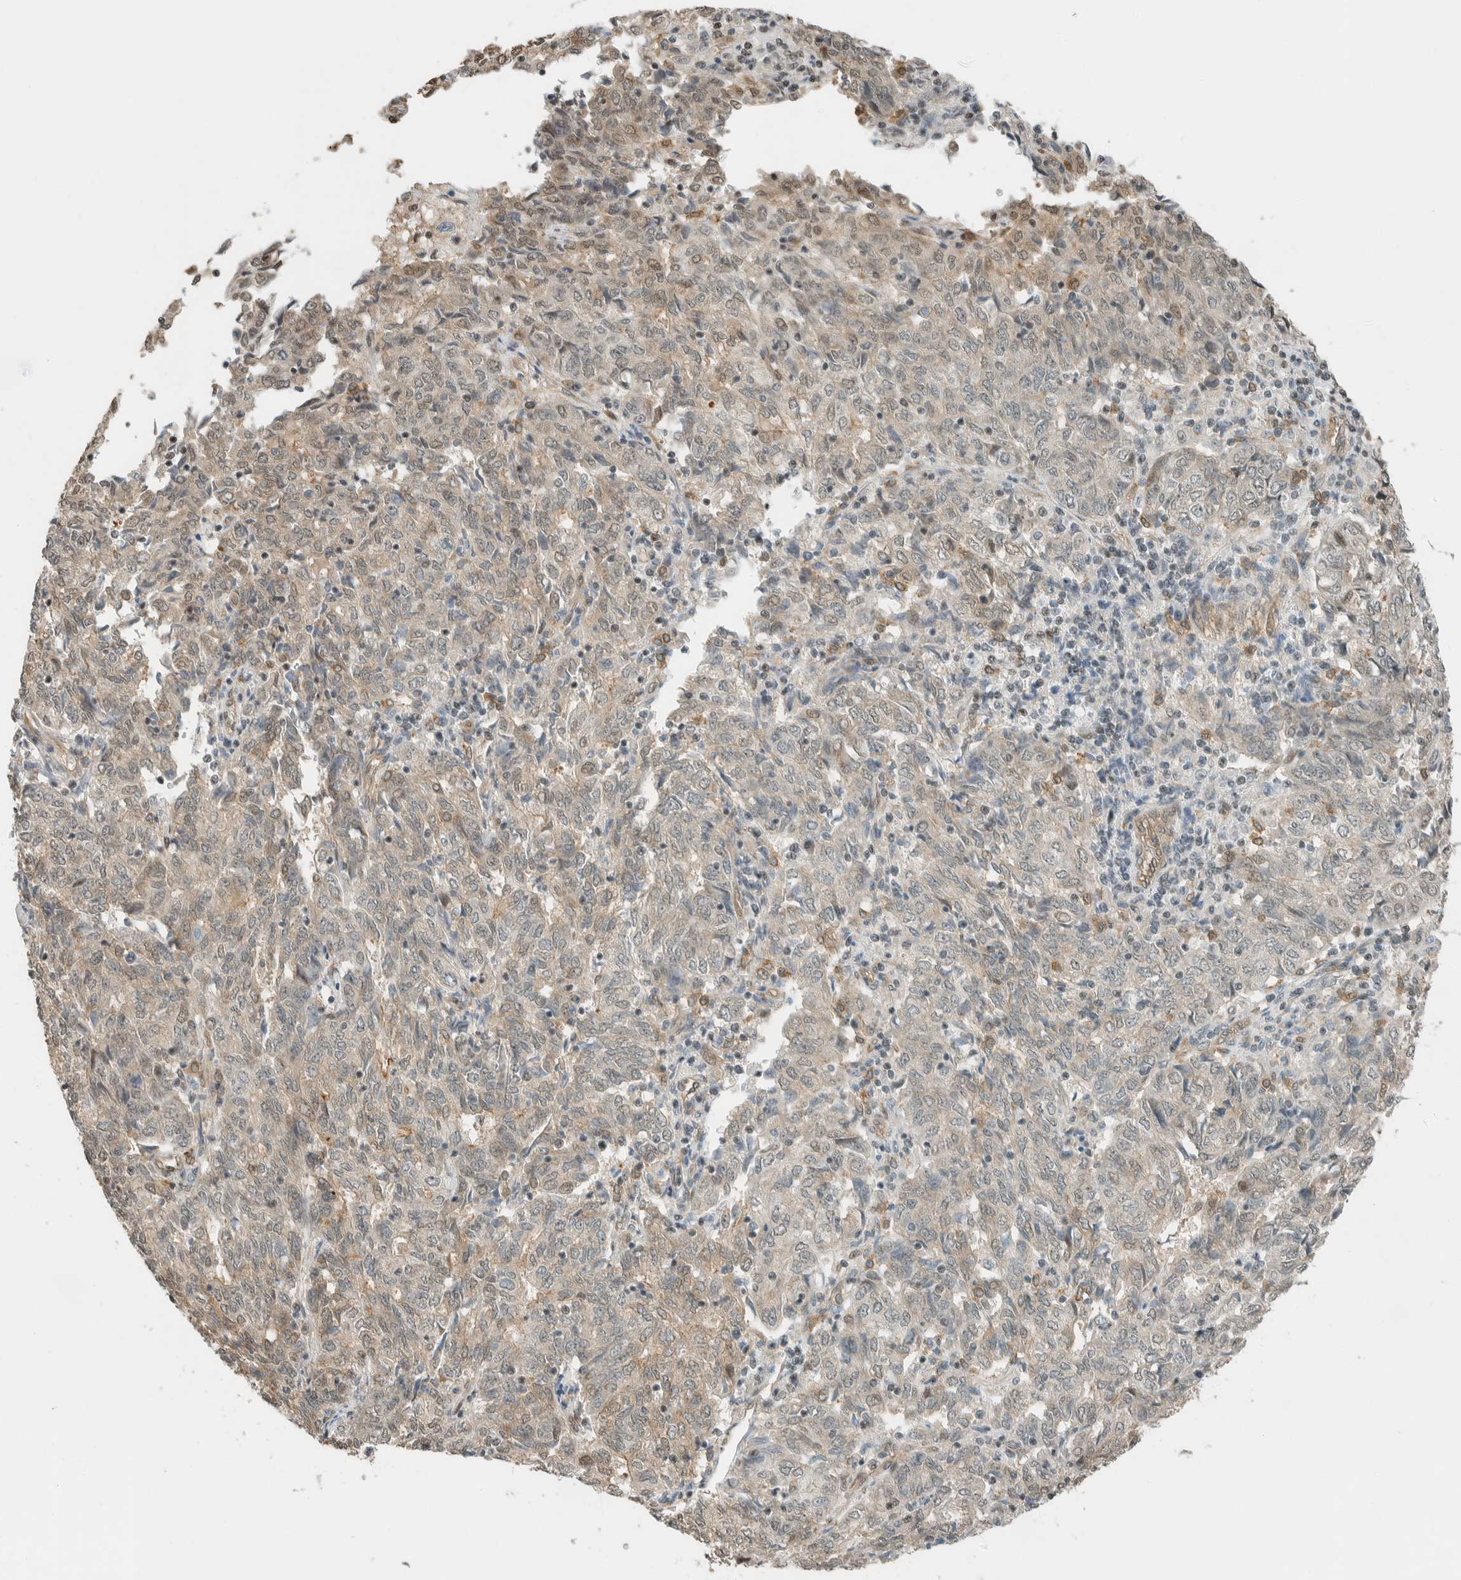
{"staining": {"intensity": "moderate", "quantity": "<25%", "location": "cytoplasmic/membranous,nuclear"}, "tissue": "endometrial cancer", "cell_type": "Tumor cells", "image_type": "cancer", "snomed": [{"axis": "morphology", "description": "Adenocarcinoma, NOS"}, {"axis": "topography", "description": "Endometrium"}], "caption": "The immunohistochemical stain shows moderate cytoplasmic/membranous and nuclear expression in tumor cells of endometrial cancer (adenocarcinoma) tissue.", "gene": "NIBAN2", "patient": {"sex": "female", "age": 80}}